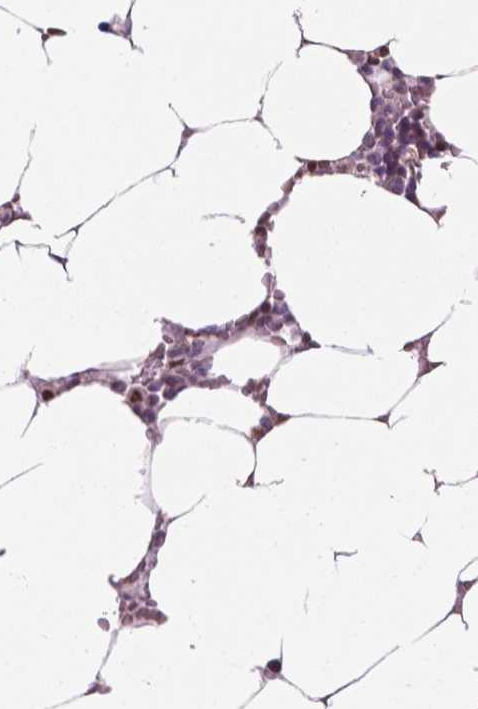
{"staining": {"intensity": "strong", "quantity": "25%-75%", "location": "nuclear"}, "tissue": "bone marrow", "cell_type": "Hematopoietic cells", "image_type": "normal", "snomed": [{"axis": "morphology", "description": "Normal tissue, NOS"}, {"axis": "topography", "description": "Bone marrow"}], "caption": "IHC (DAB) staining of normal human bone marrow displays strong nuclear protein positivity in approximately 25%-75% of hematopoietic cells.", "gene": "NDUFA10", "patient": {"sex": "female", "age": 52}}